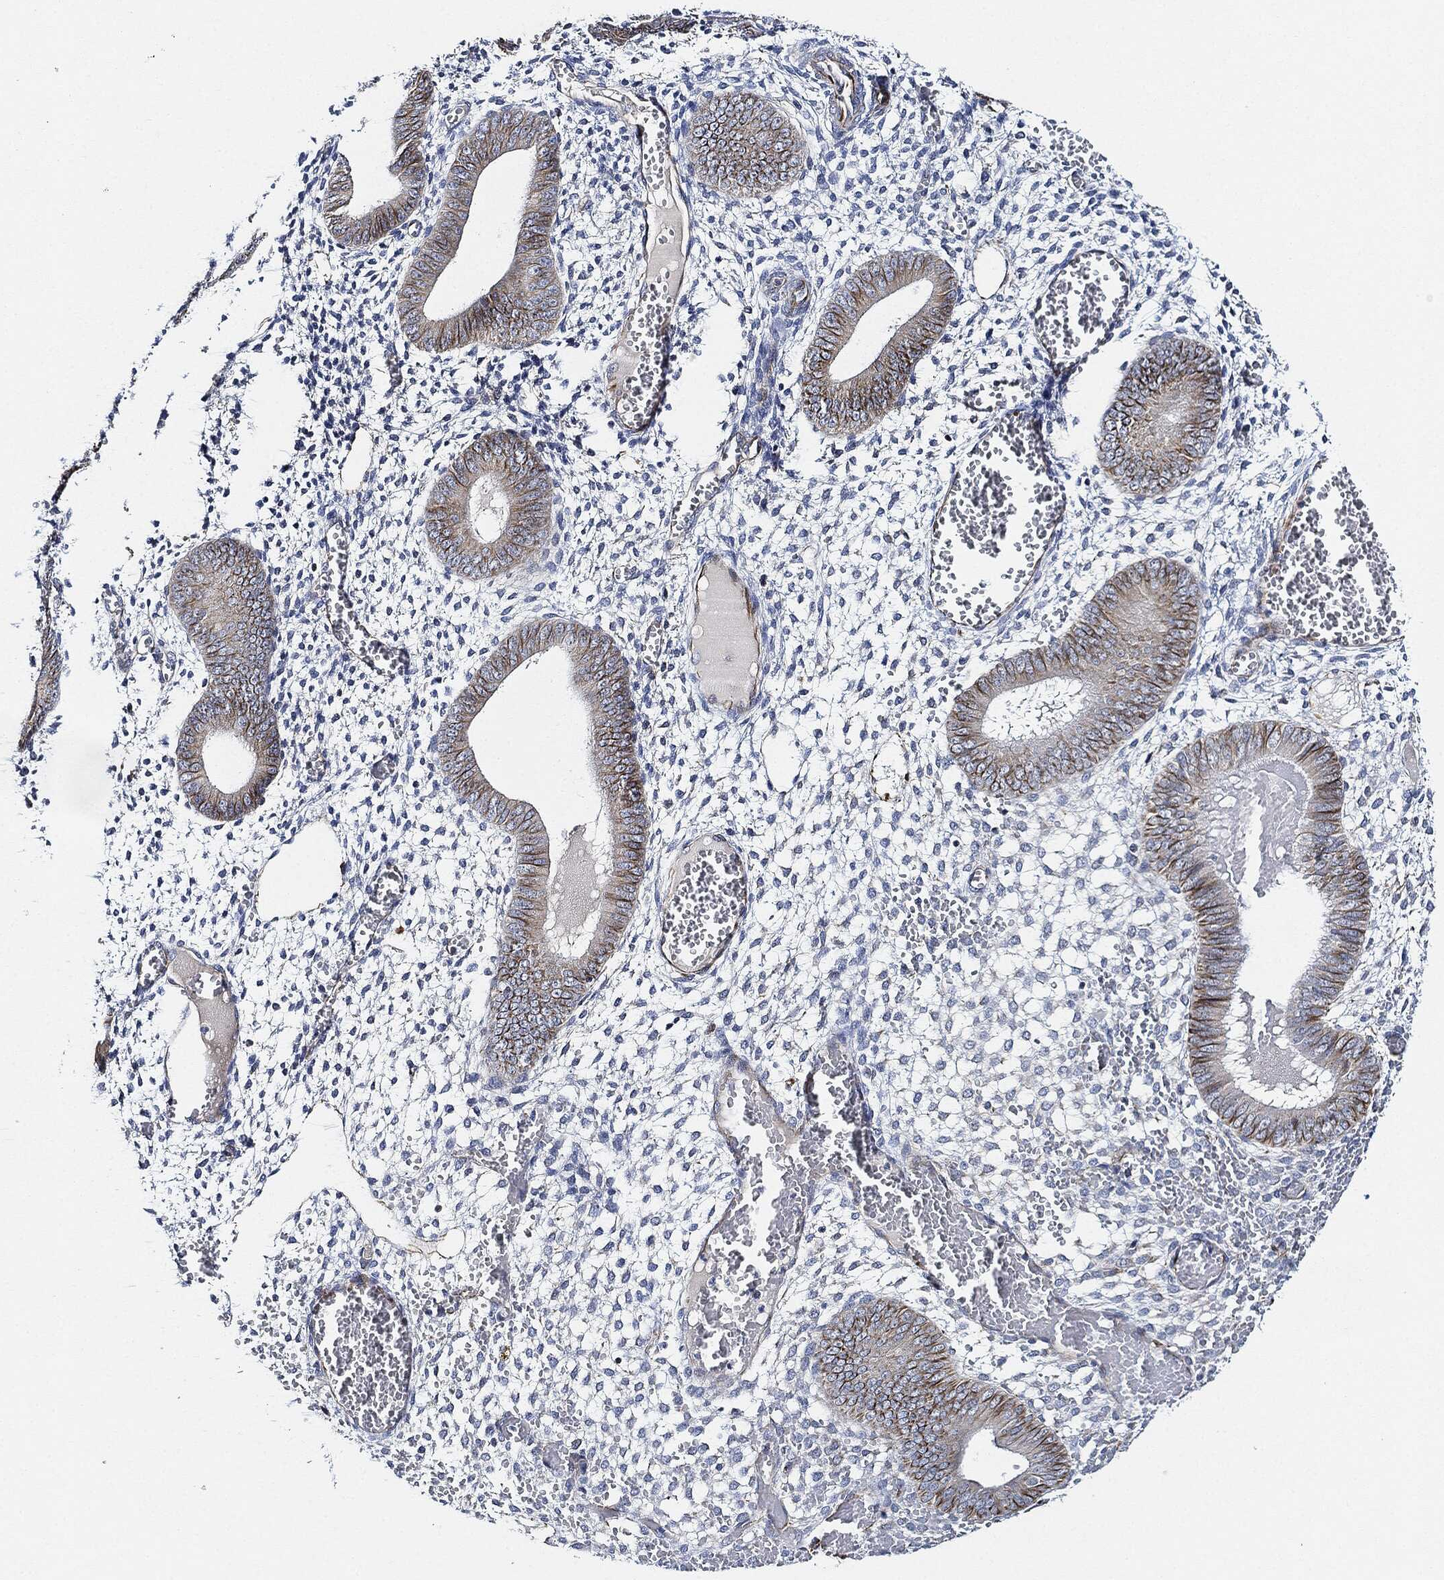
{"staining": {"intensity": "negative", "quantity": "none", "location": "none"}, "tissue": "endometrium", "cell_type": "Cells in endometrial stroma", "image_type": "normal", "snomed": [{"axis": "morphology", "description": "Normal tissue, NOS"}, {"axis": "topography", "description": "Endometrium"}], "caption": "IHC micrograph of unremarkable endometrium stained for a protein (brown), which reveals no positivity in cells in endometrial stroma. (DAB IHC with hematoxylin counter stain).", "gene": "THSD1", "patient": {"sex": "female", "age": 42}}